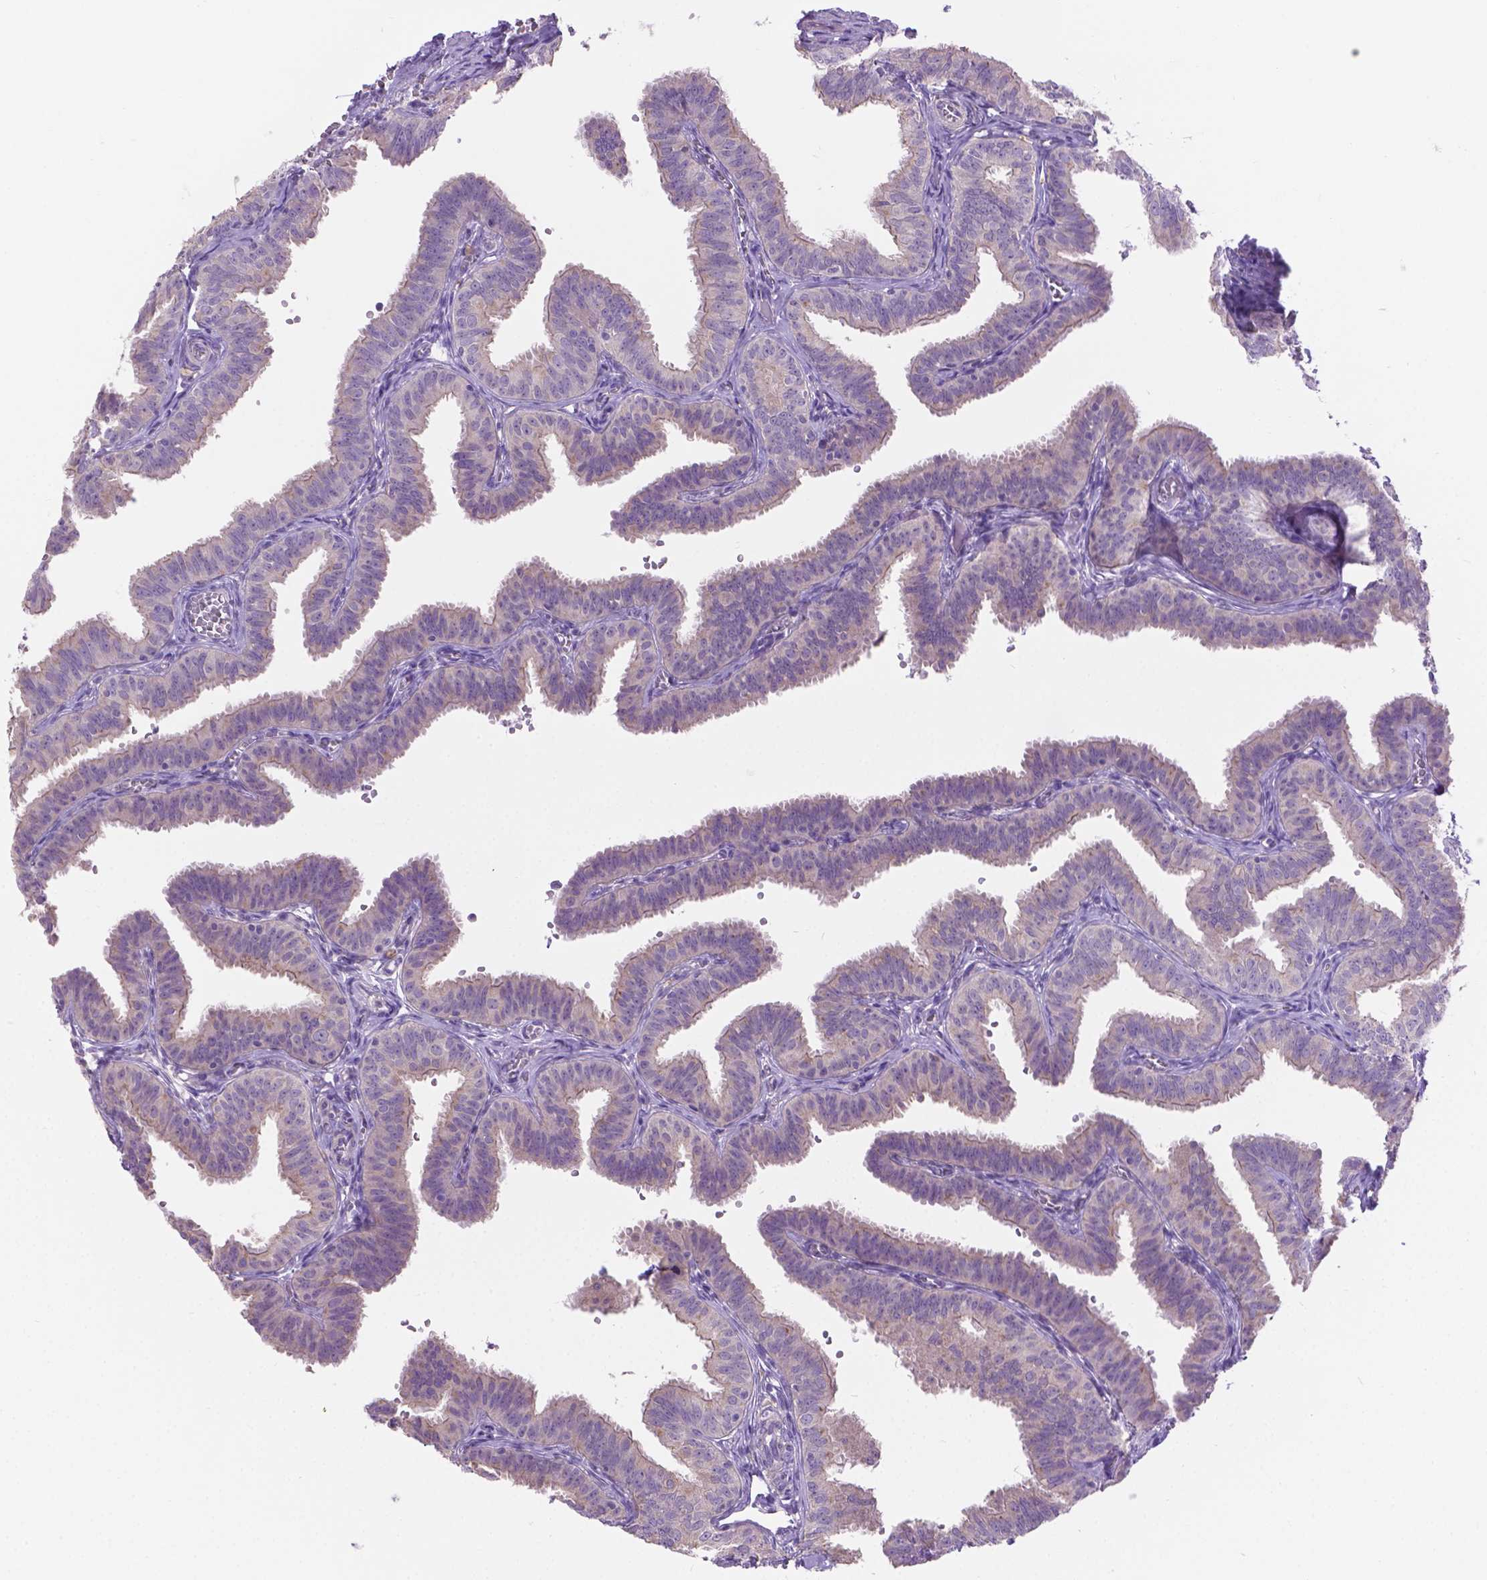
{"staining": {"intensity": "negative", "quantity": "none", "location": "none"}, "tissue": "fallopian tube", "cell_type": "Glandular cells", "image_type": "normal", "snomed": [{"axis": "morphology", "description": "Normal tissue, NOS"}, {"axis": "topography", "description": "Fallopian tube"}], "caption": "Immunohistochemistry of benign fallopian tube exhibits no expression in glandular cells. (DAB (3,3'-diaminobenzidine) immunohistochemistry visualized using brightfield microscopy, high magnification).", "gene": "CDH7", "patient": {"sex": "female", "age": 25}}